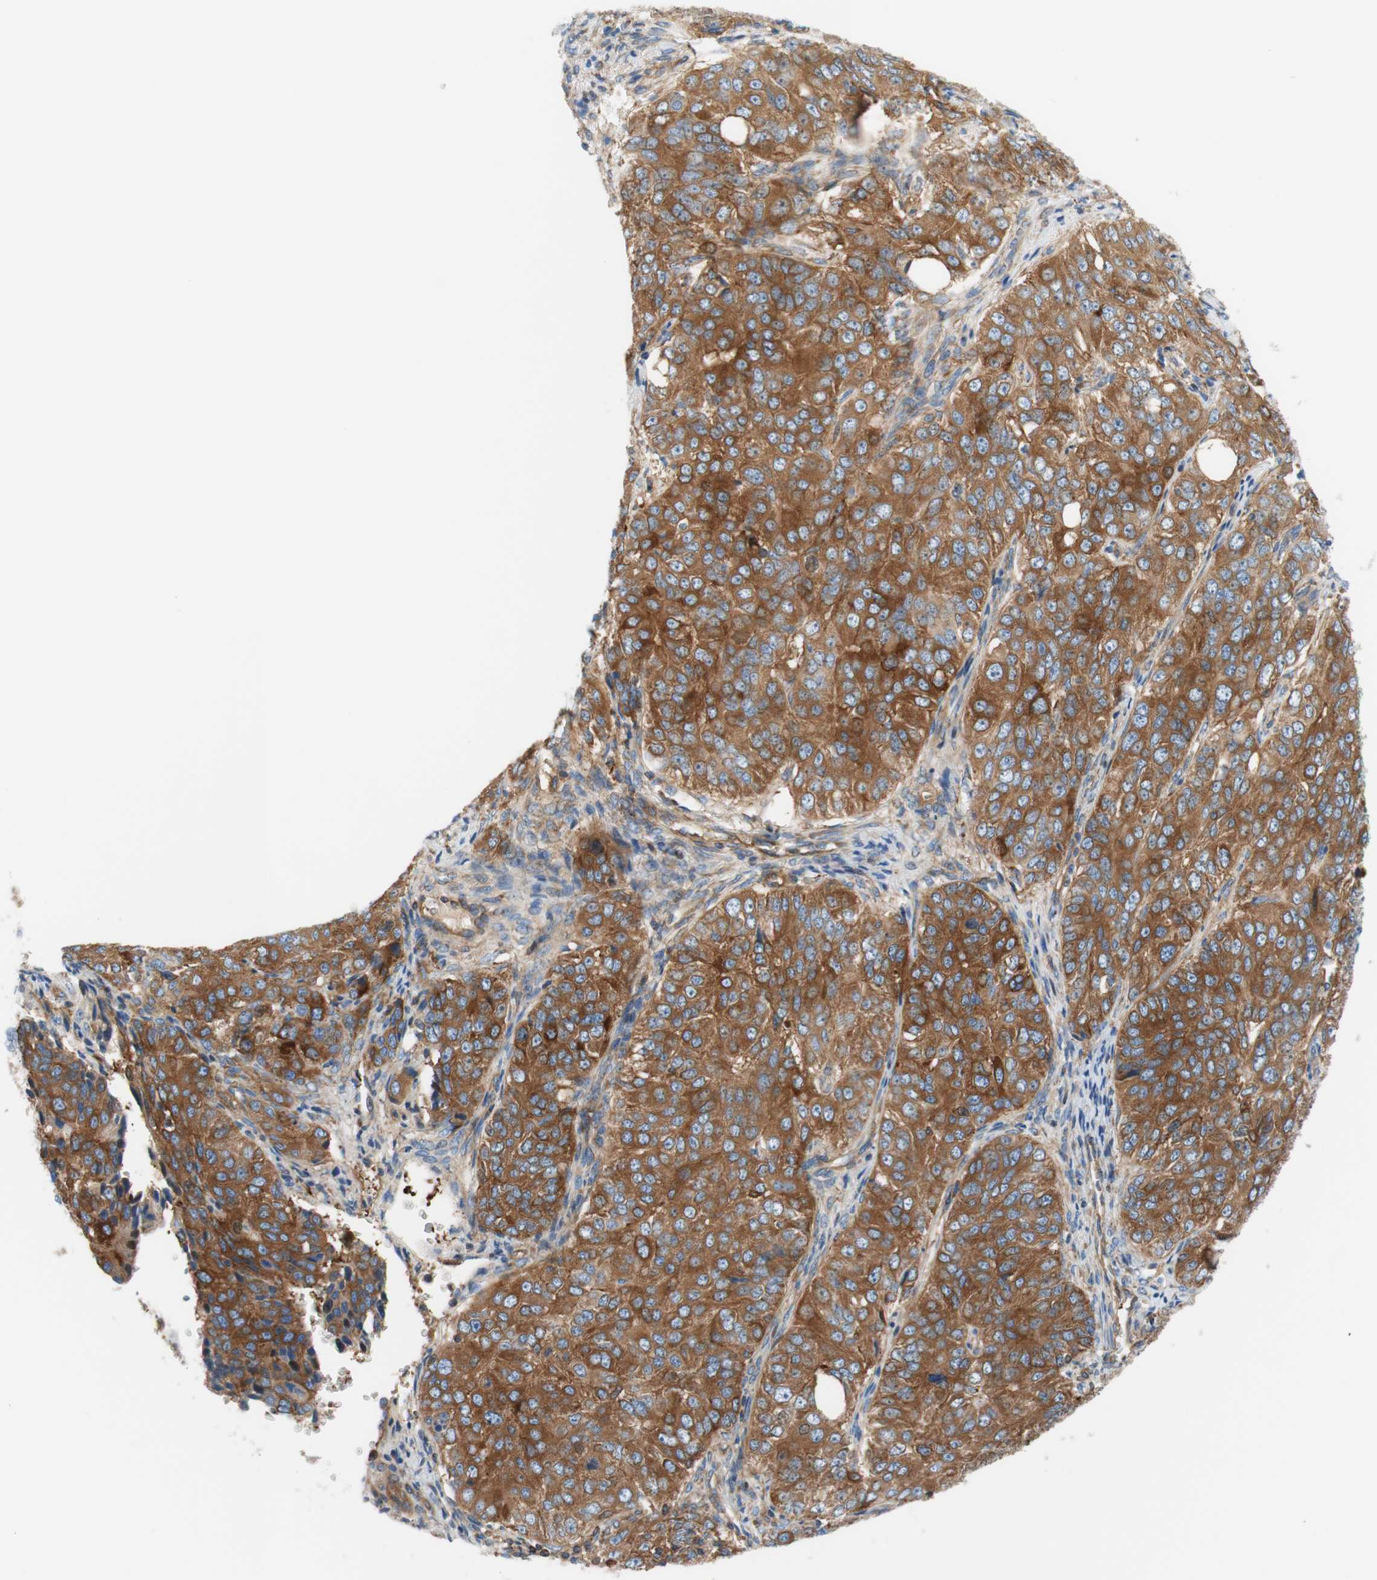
{"staining": {"intensity": "moderate", "quantity": ">75%", "location": "cytoplasmic/membranous"}, "tissue": "ovarian cancer", "cell_type": "Tumor cells", "image_type": "cancer", "snomed": [{"axis": "morphology", "description": "Carcinoma, endometroid"}, {"axis": "topography", "description": "Ovary"}], "caption": "A micrograph of ovarian cancer (endometroid carcinoma) stained for a protein reveals moderate cytoplasmic/membranous brown staining in tumor cells.", "gene": "STOM", "patient": {"sex": "female", "age": 51}}